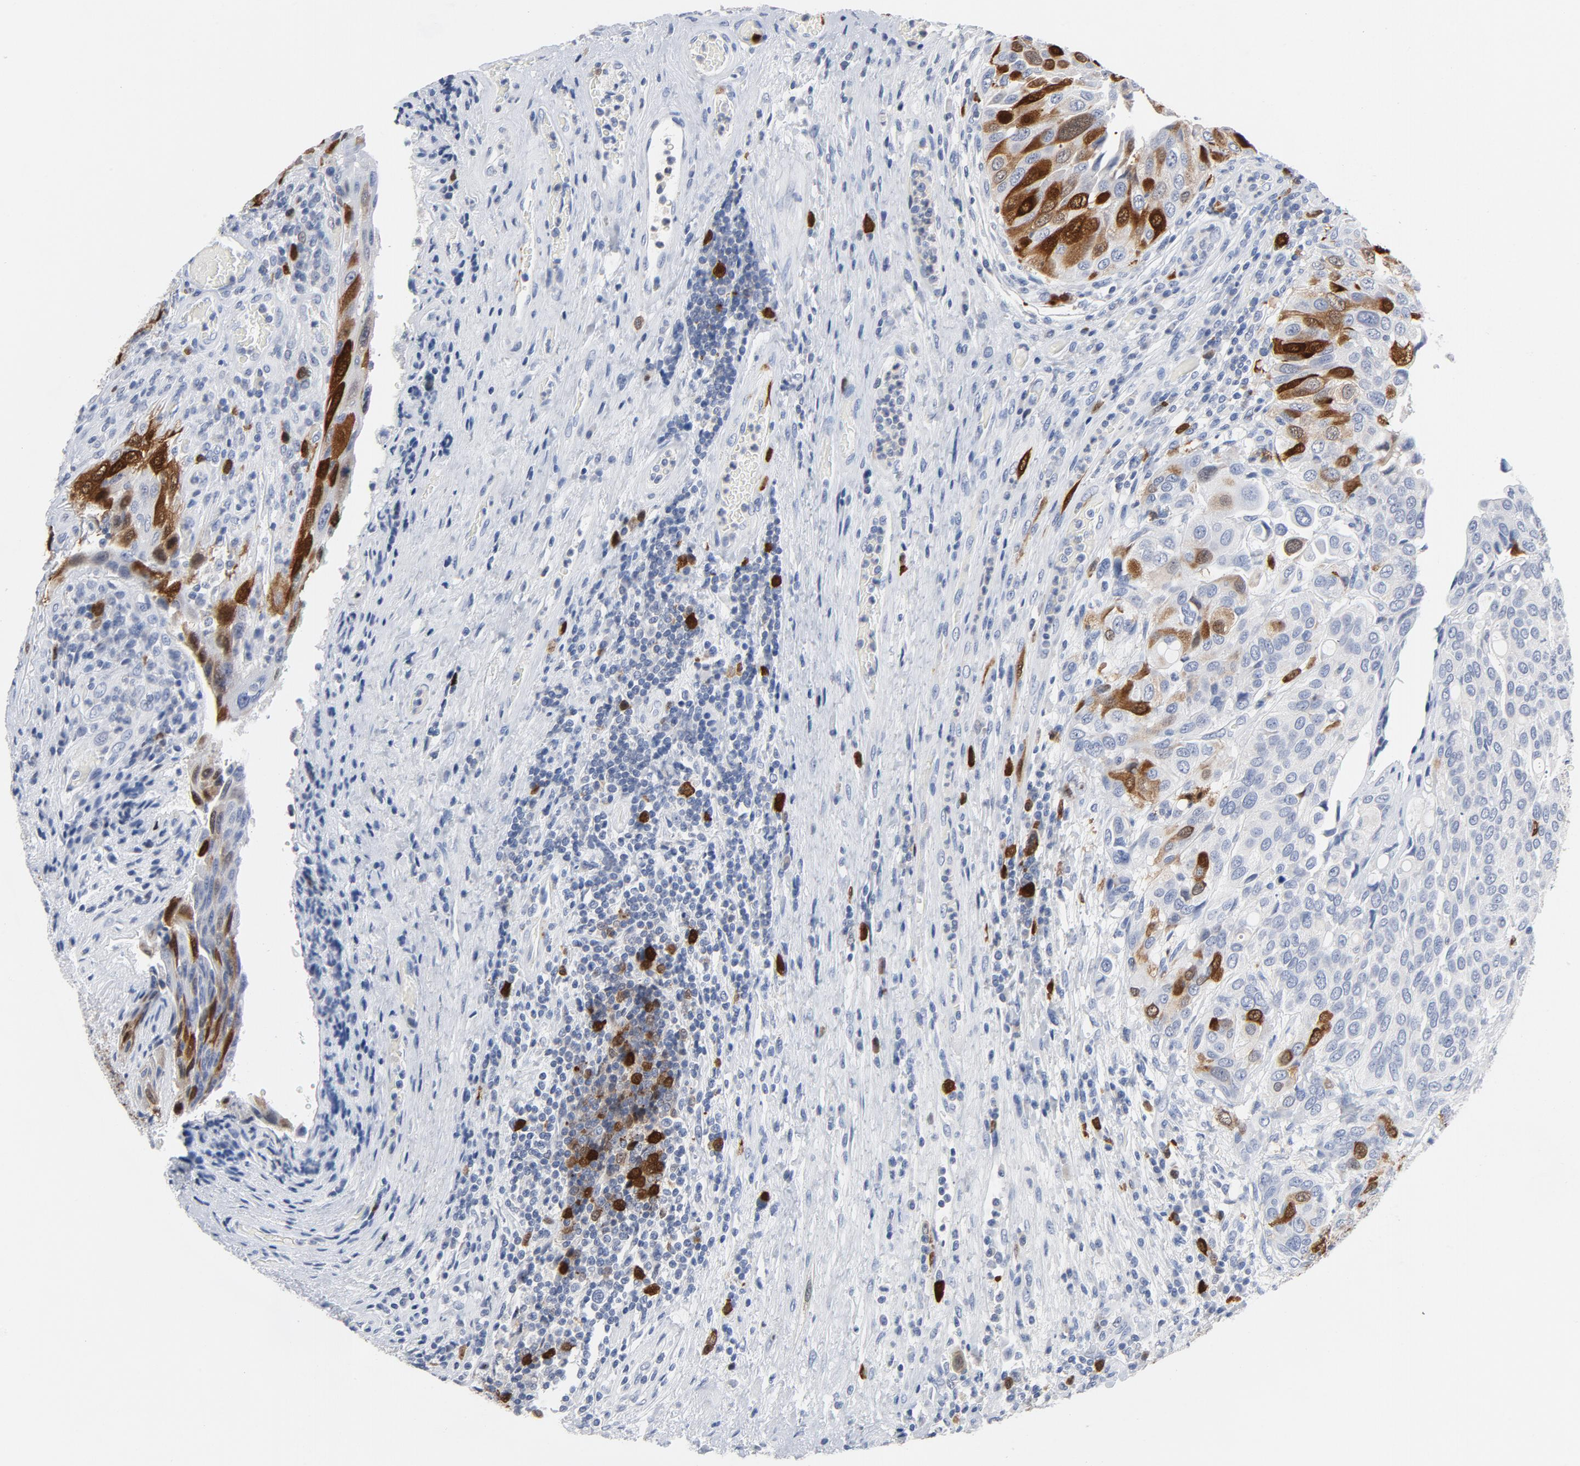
{"staining": {"intensity": "moderate", "quantity": ">75%", "location": "cytoplasmic/membranous,nuclear"}, "tissue": "urothelial cancer", "cell_type": "Tumor cells", "image_type": "cancer", "snomed": [{"axis": "morphology", "description": "Urothelial carcinoma, High grade"}, {"axis": "topography", "description": "Urinary bladder"}], "caption": "Protein staining displays moderate cytoplasmic/membranous and nuclear expression in about >75% of tumor cells in urothelial carcinoma (high-grade). (DAB = brown stain, brightfield microscopy at high magnification).", "gene": "CDC20", "patient": {"sex": "male", "age": 50}}